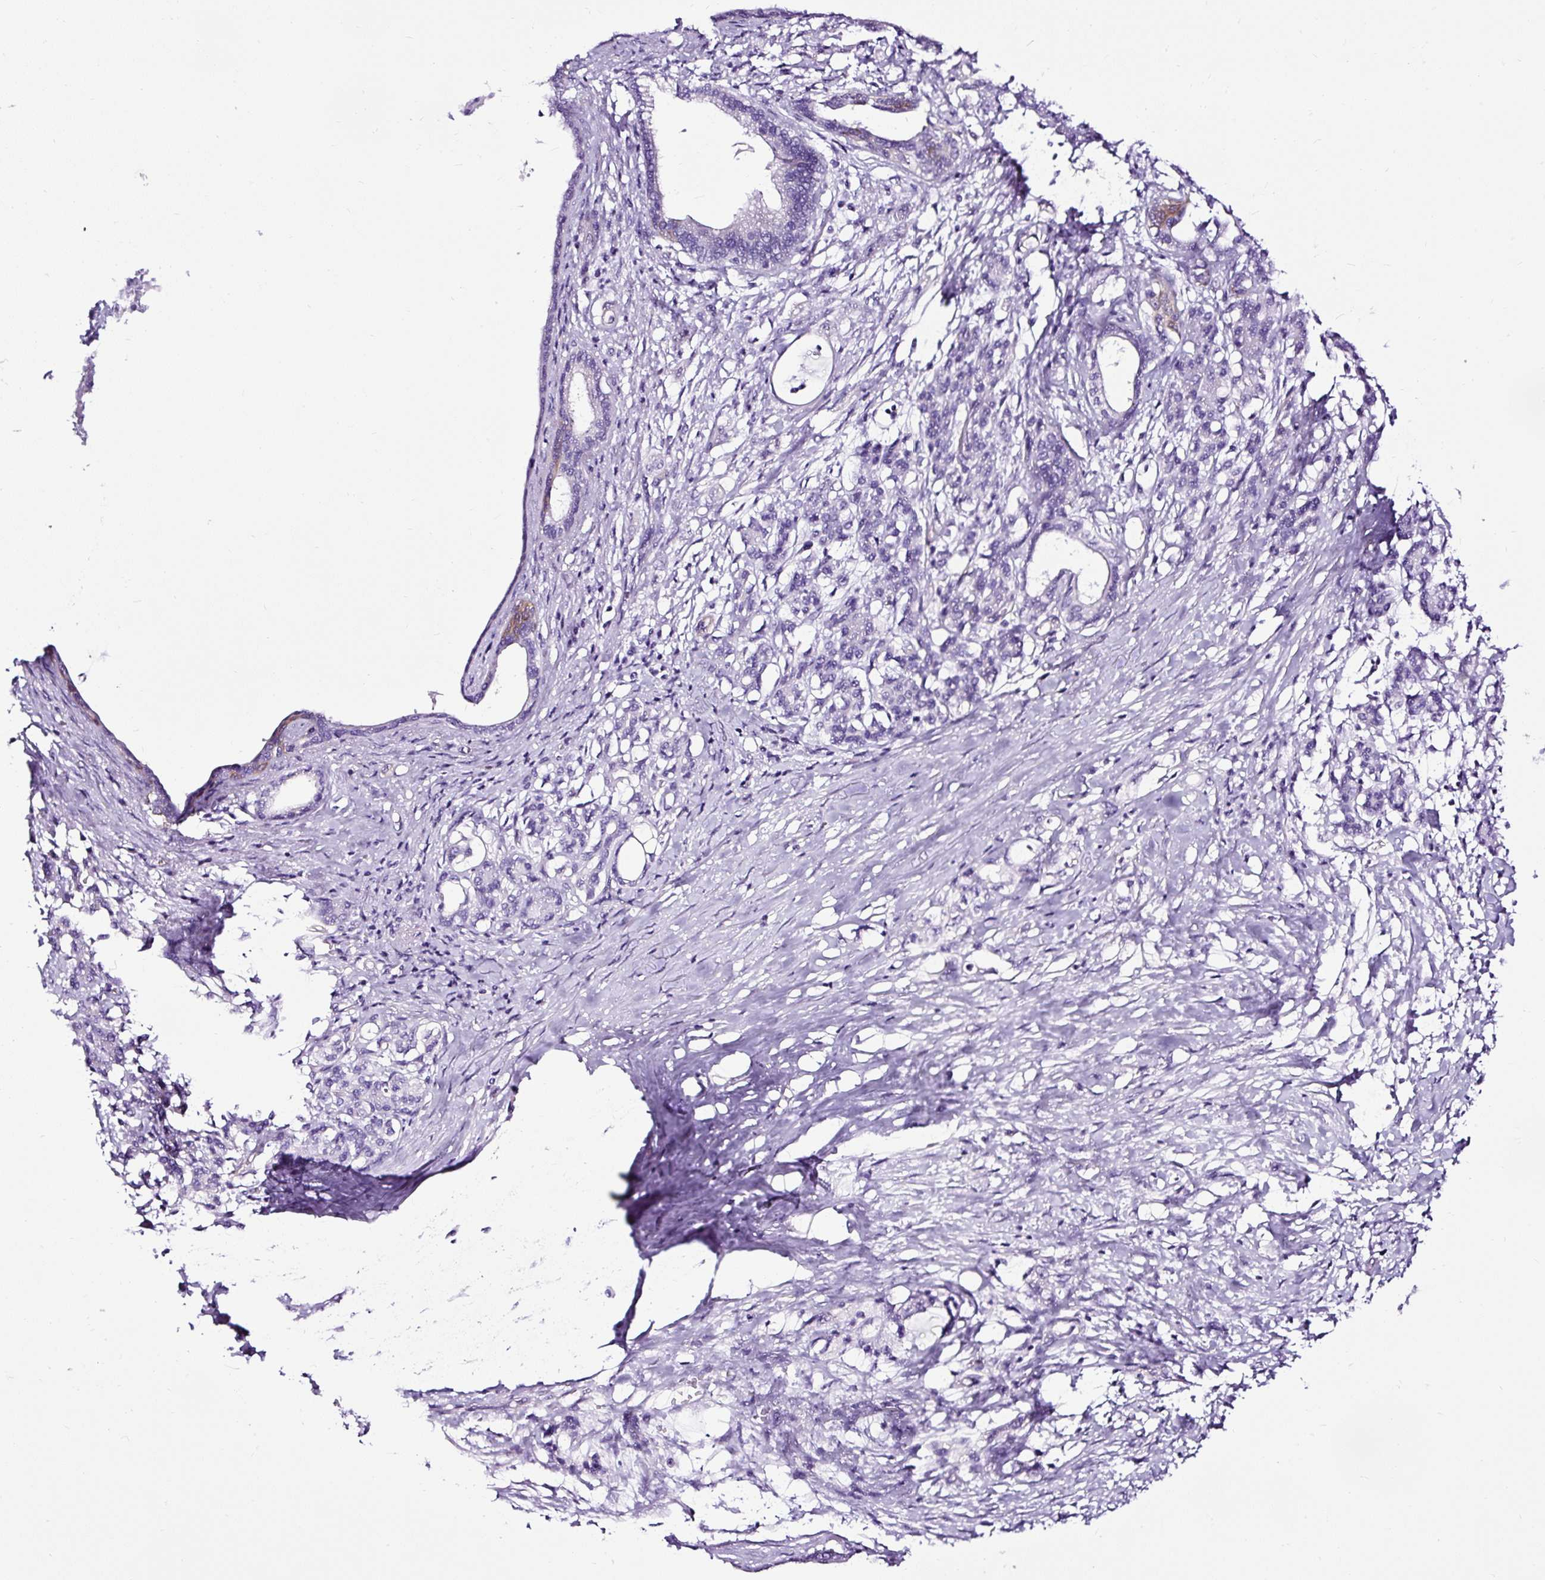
{"staining": {"intensity": "moderate", "quantity": "<25%", "location": "cytoplasmic/membranous"}, "tissue": "pancreatic cancer", "cell_type": "Tumor cells", "image_type": "cancer", "snomed": [{"axis": "morphology", "description": "Adenocarcinoma, NOS"}, {"axis": "topography", "description": "Pancreas"}], "caption": "The image shows immunohistochemical staining of pancreatic cancer. There is moderate cytoplasmic/membranous positivity is identified in approximately <25% of tumor cells. (DAB (3,3'-diaminobenzidine) IHC with brightfield microscopy, high magnification).", "gene": "SLC7A8", "patient": {"sex": "female", "age": 55}}